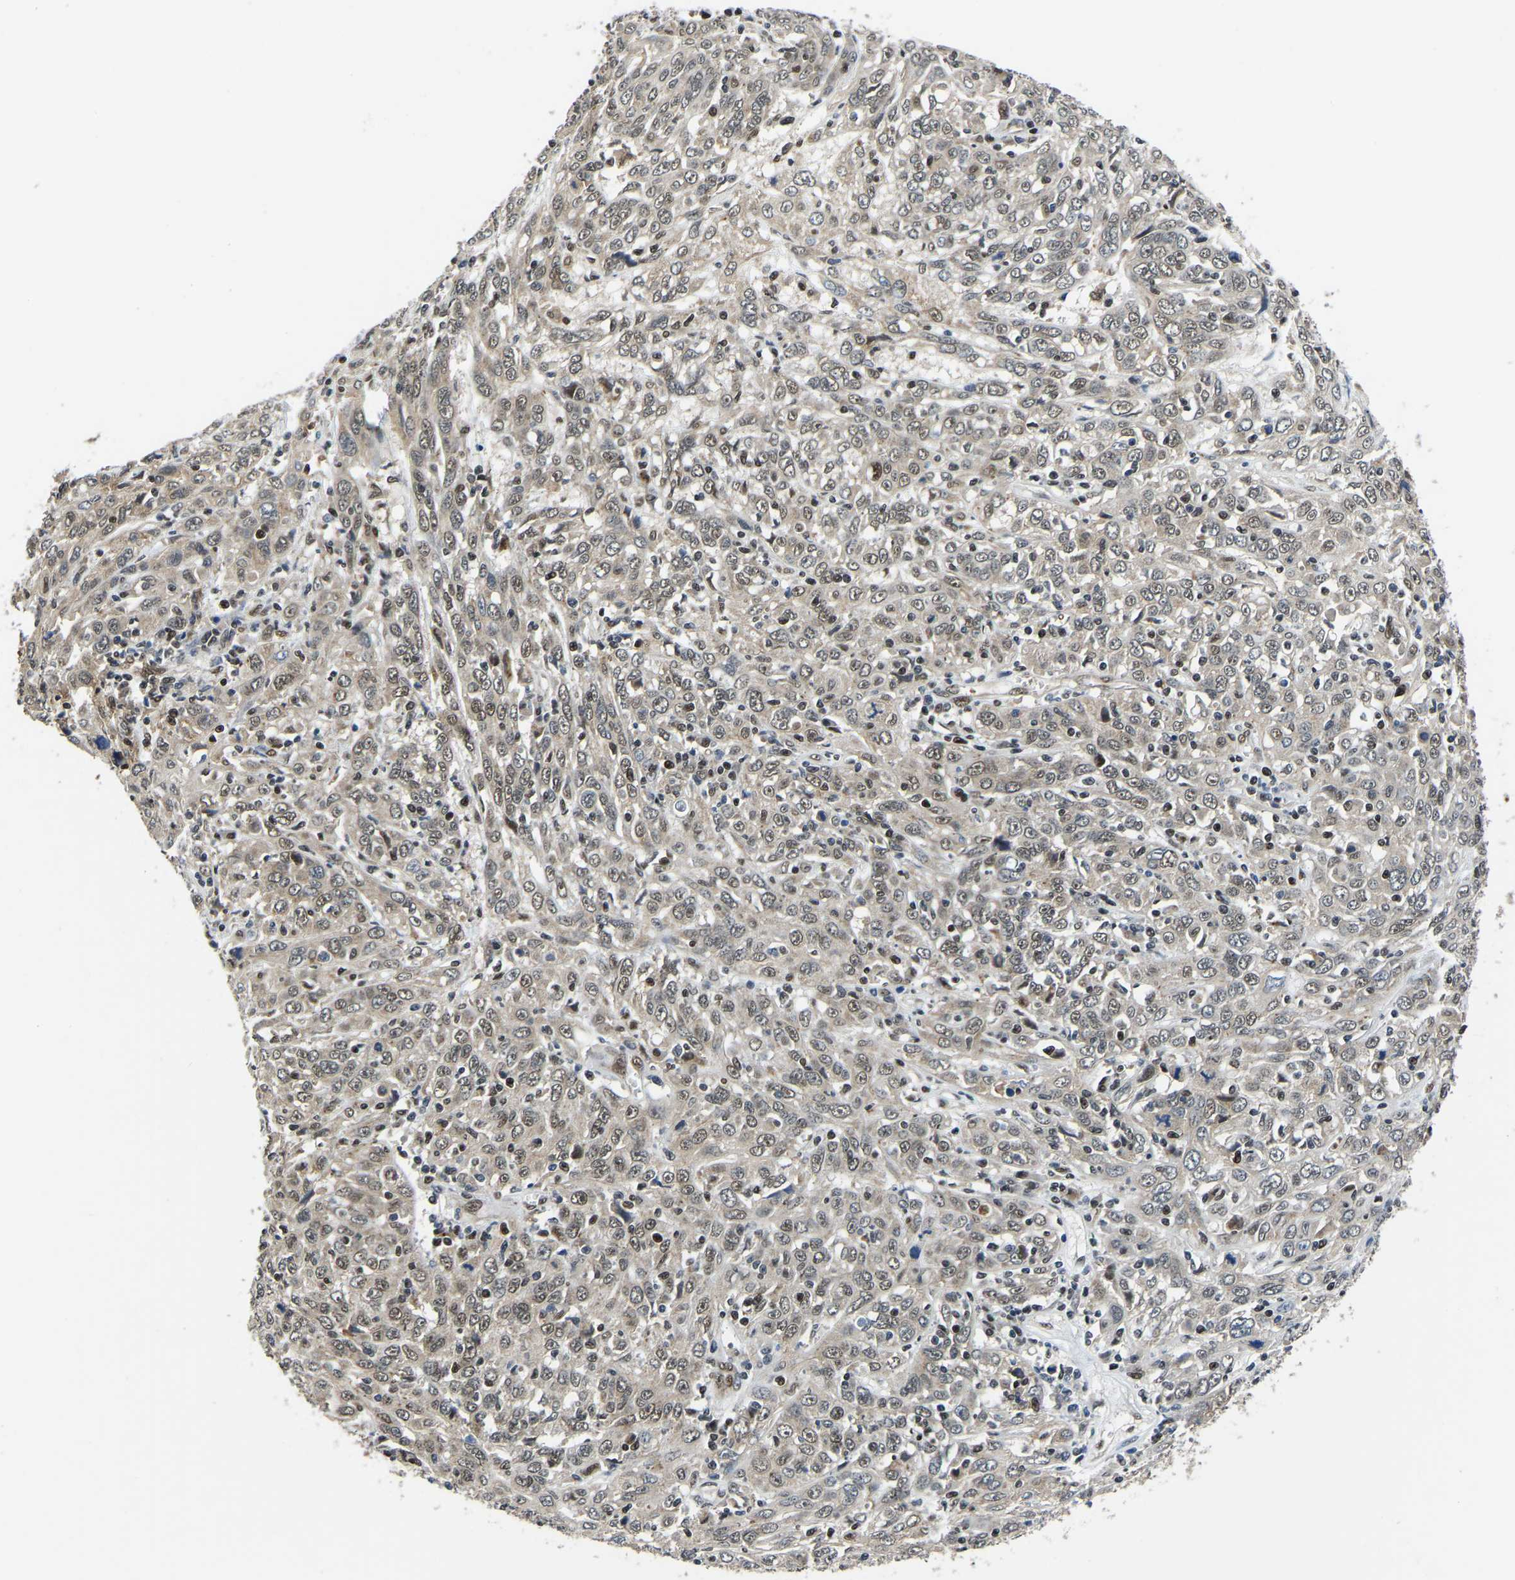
{"staining": {"intensity": "weak", "quantity": ">75%", "location": "nuclear"}, "tissue": "cervical cancer", "cell_type": "Tumor cells", "image_type": "cancer", "snomed": [{"axis": "morphology", "description": "Squamous cell carcinoma, NOS"}, {"axis": "topography", "description": "Cervix"}], "caption": "The photomicrograph shows staining of squamous cell carcinoma (cervical), revealing weak nuclear protein staining (brown color) within tumor cells. The protein of interest is stained brown, and the nuclei are stained in blue (DAB (3,3'-diaminobenzidine) IHC with brightfield microscopy, high magnification).", "gene": "DFFA", "patient": {"sex": "female", "age": 46}}